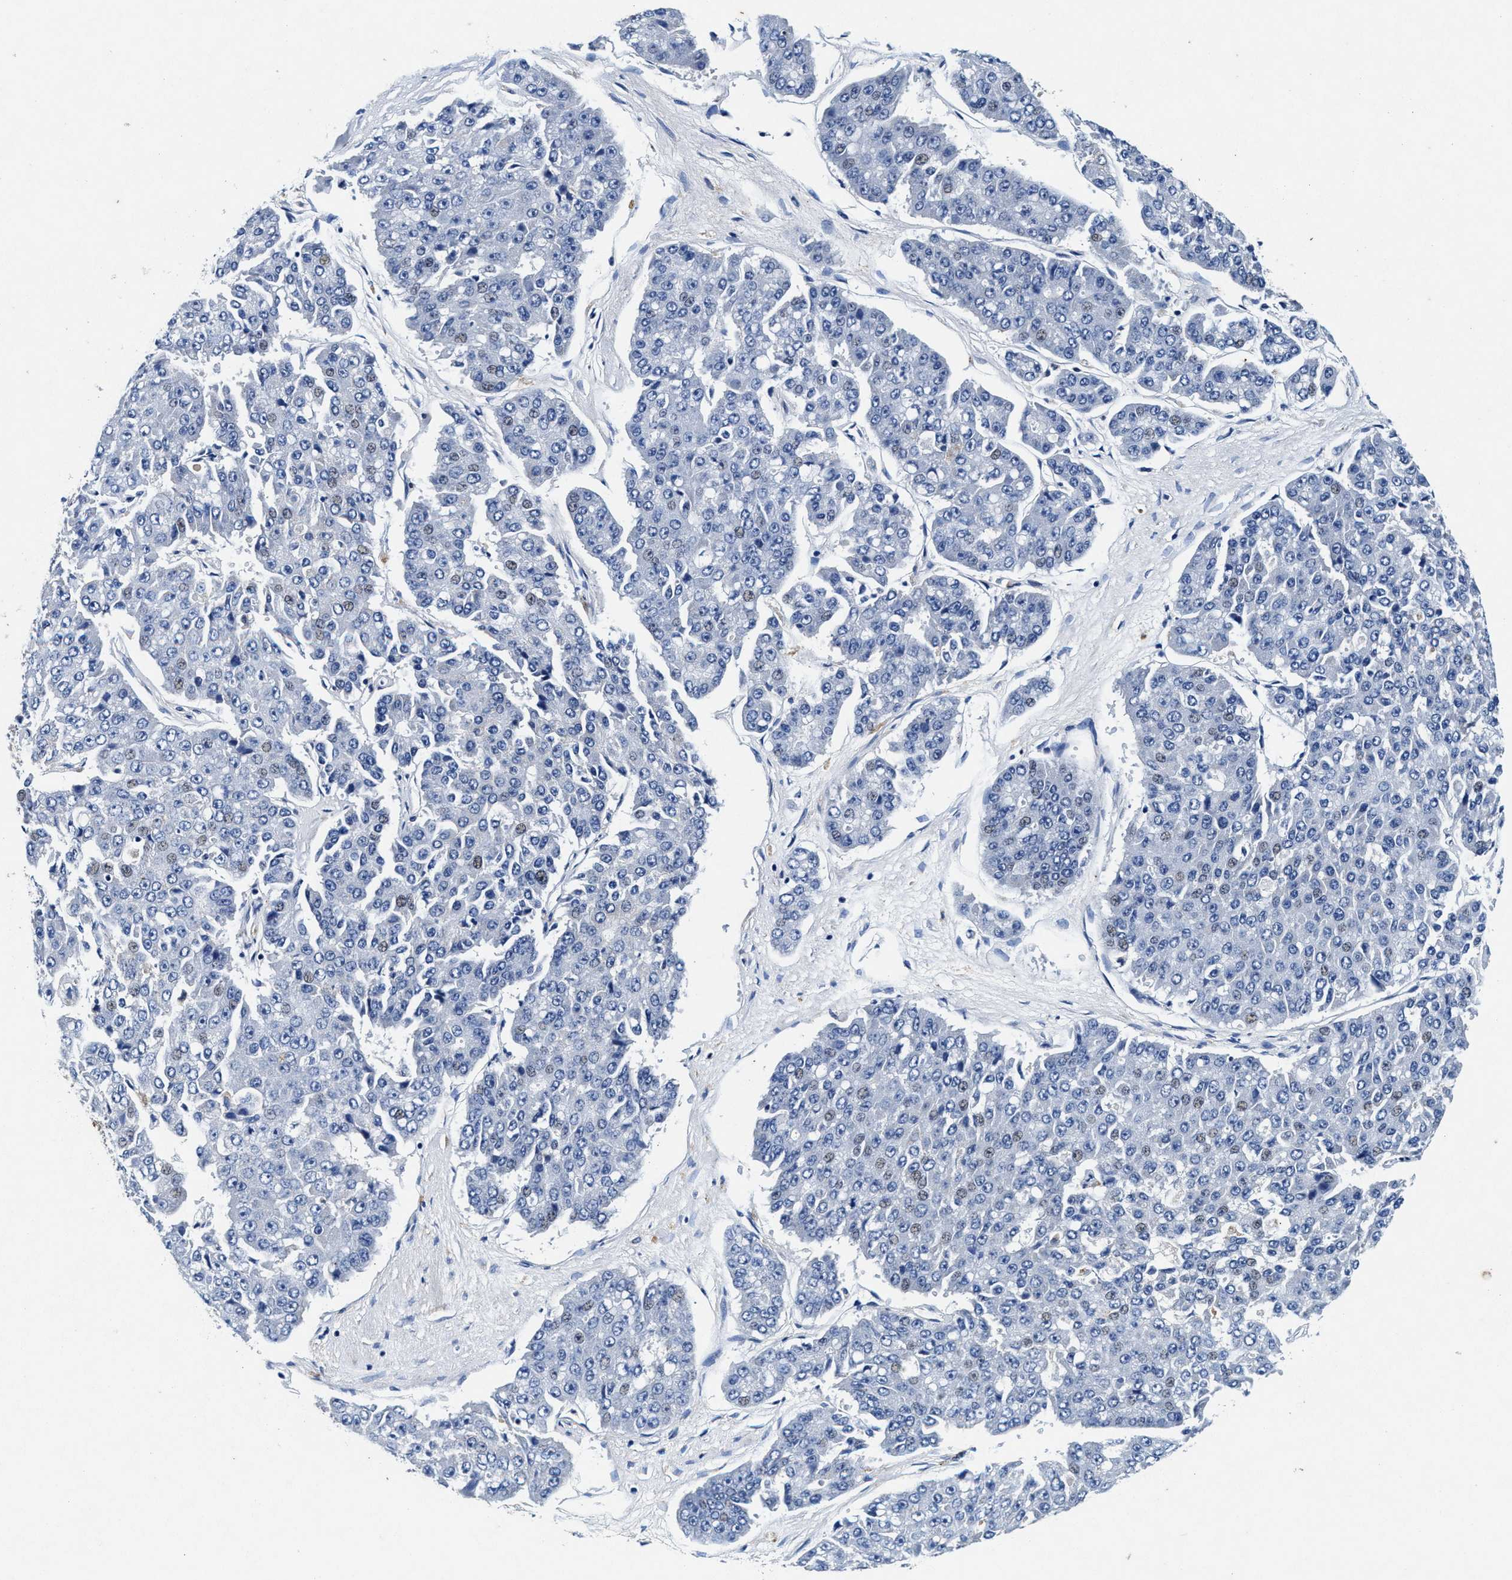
{"staining": {"intensity": "negative", "quantity": "none", "location": "none"}, "tissue": "pancreatic cancer", "cell_type": "Tumor cells", "image_type": "cancer", "snomed": [{"axis": "morphology", "description": "Adenocarcinoma, NOS"}, {"axis": "topography", "description": "Pancreas"}], "caption": "This is an IHC image of human pancreatic cancer (adenocarcinoma). There is no expression in tumor cells.", "gene": "SLC8A1", "patient": {"sex": "male", "age": 50}}